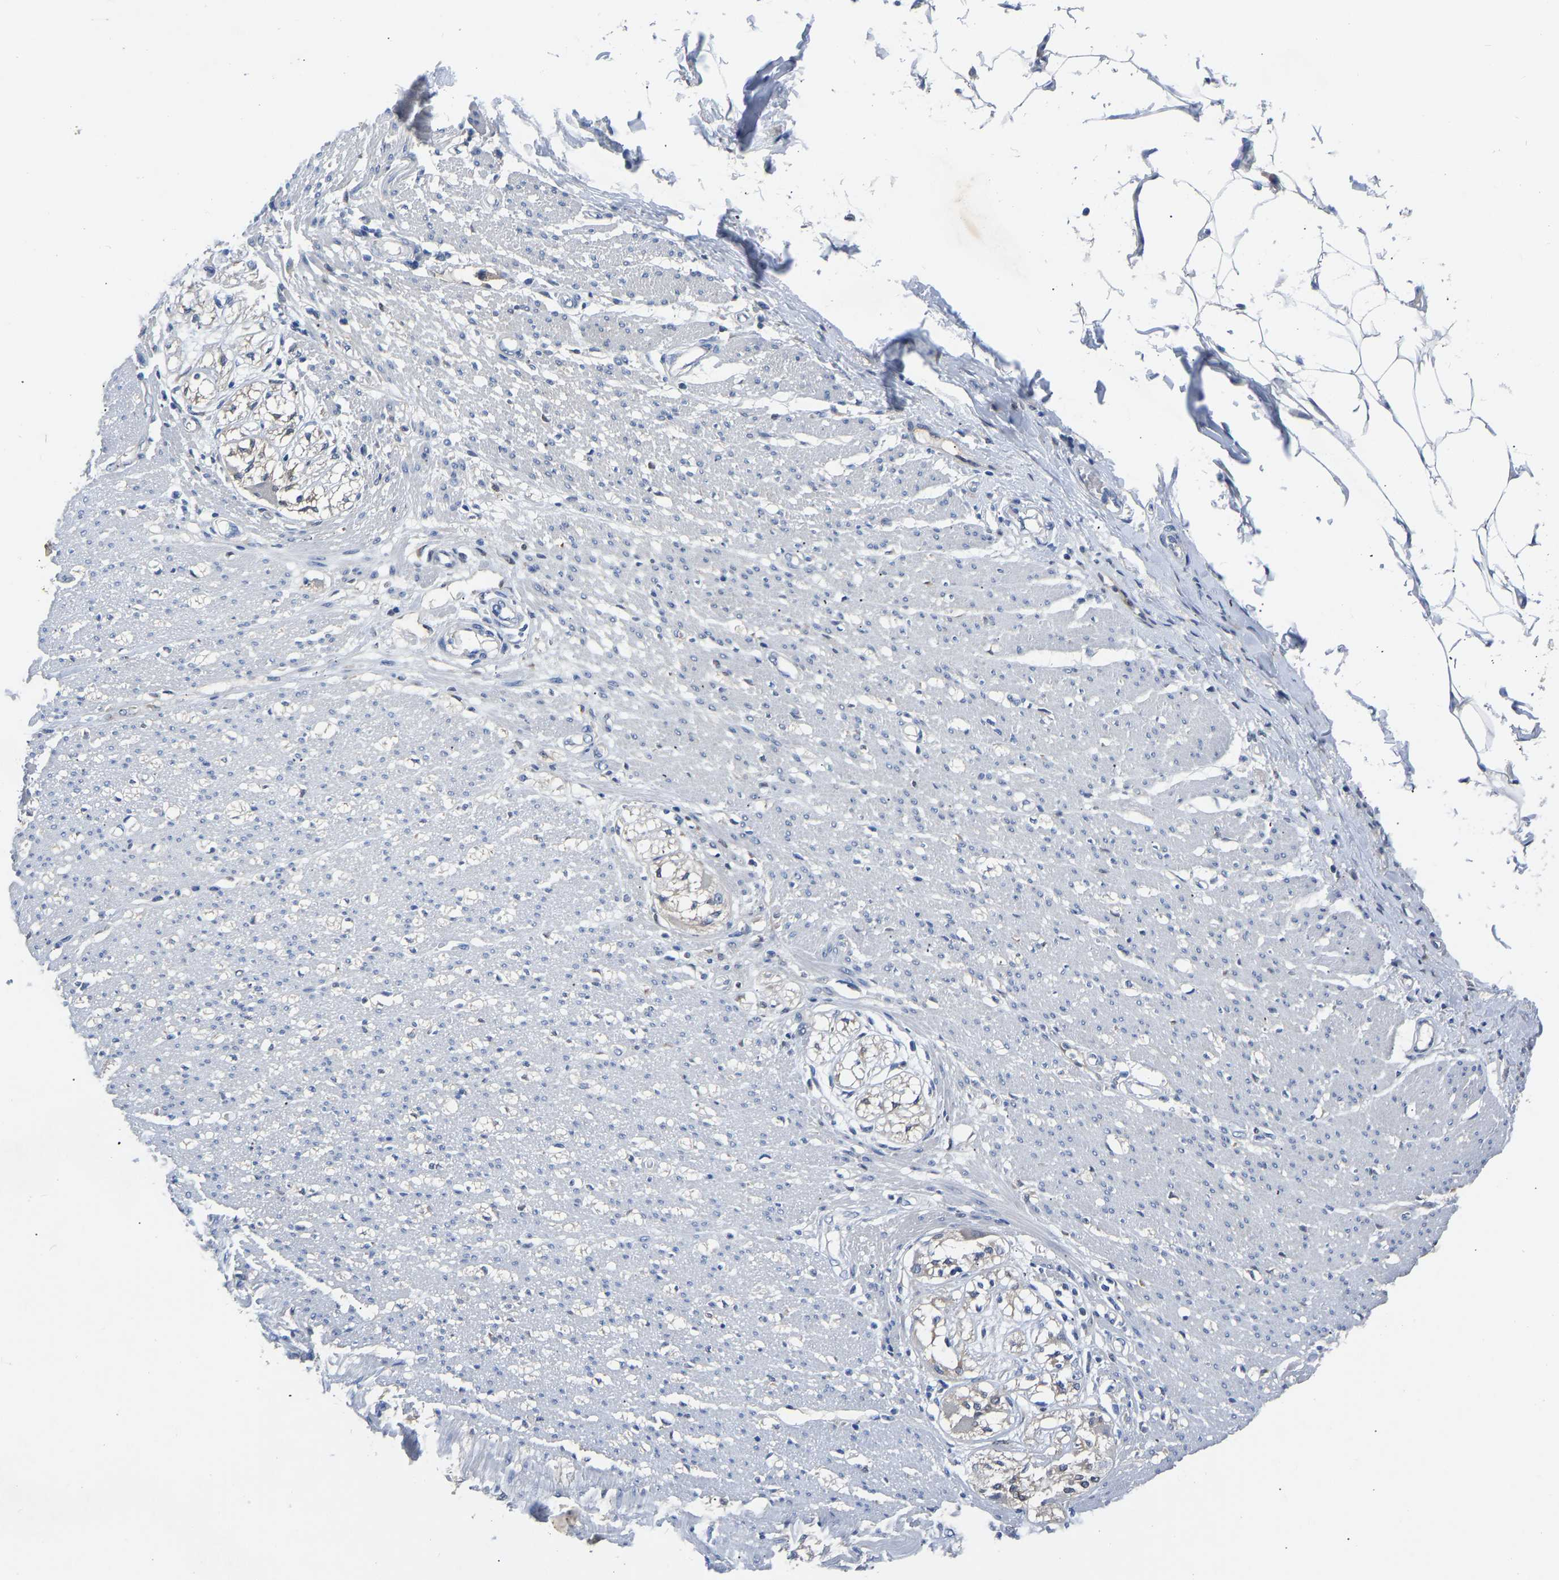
{"staining": {"intensity": "negative", "quantity": "none", "location": "none"}, "tissue": "smooth muscle", "cell_type": "Smooth muscle cells", "image_type": "normal", "snomed": [{"axis": "morphology", "description": "Normal tissue, NOS"}, {"axis": "morphology", "description": "Adenocarcinoma, NOS"}, {"axis": "topography", "description": "Colon"}, {"axis": "topography", "description": "Peripheral nerve tissue"}], "caption": "An immunohistochemistry micrograph of benign smooth muscle is shown. There is no staining in smooth muscle cells of smooth muscle. The staining is performed using DAB brown chromogen with nuclei counter-stained in using hematoxylin.", "gene": "RBP1", "patient": {"sex": "male", "age": 14}}